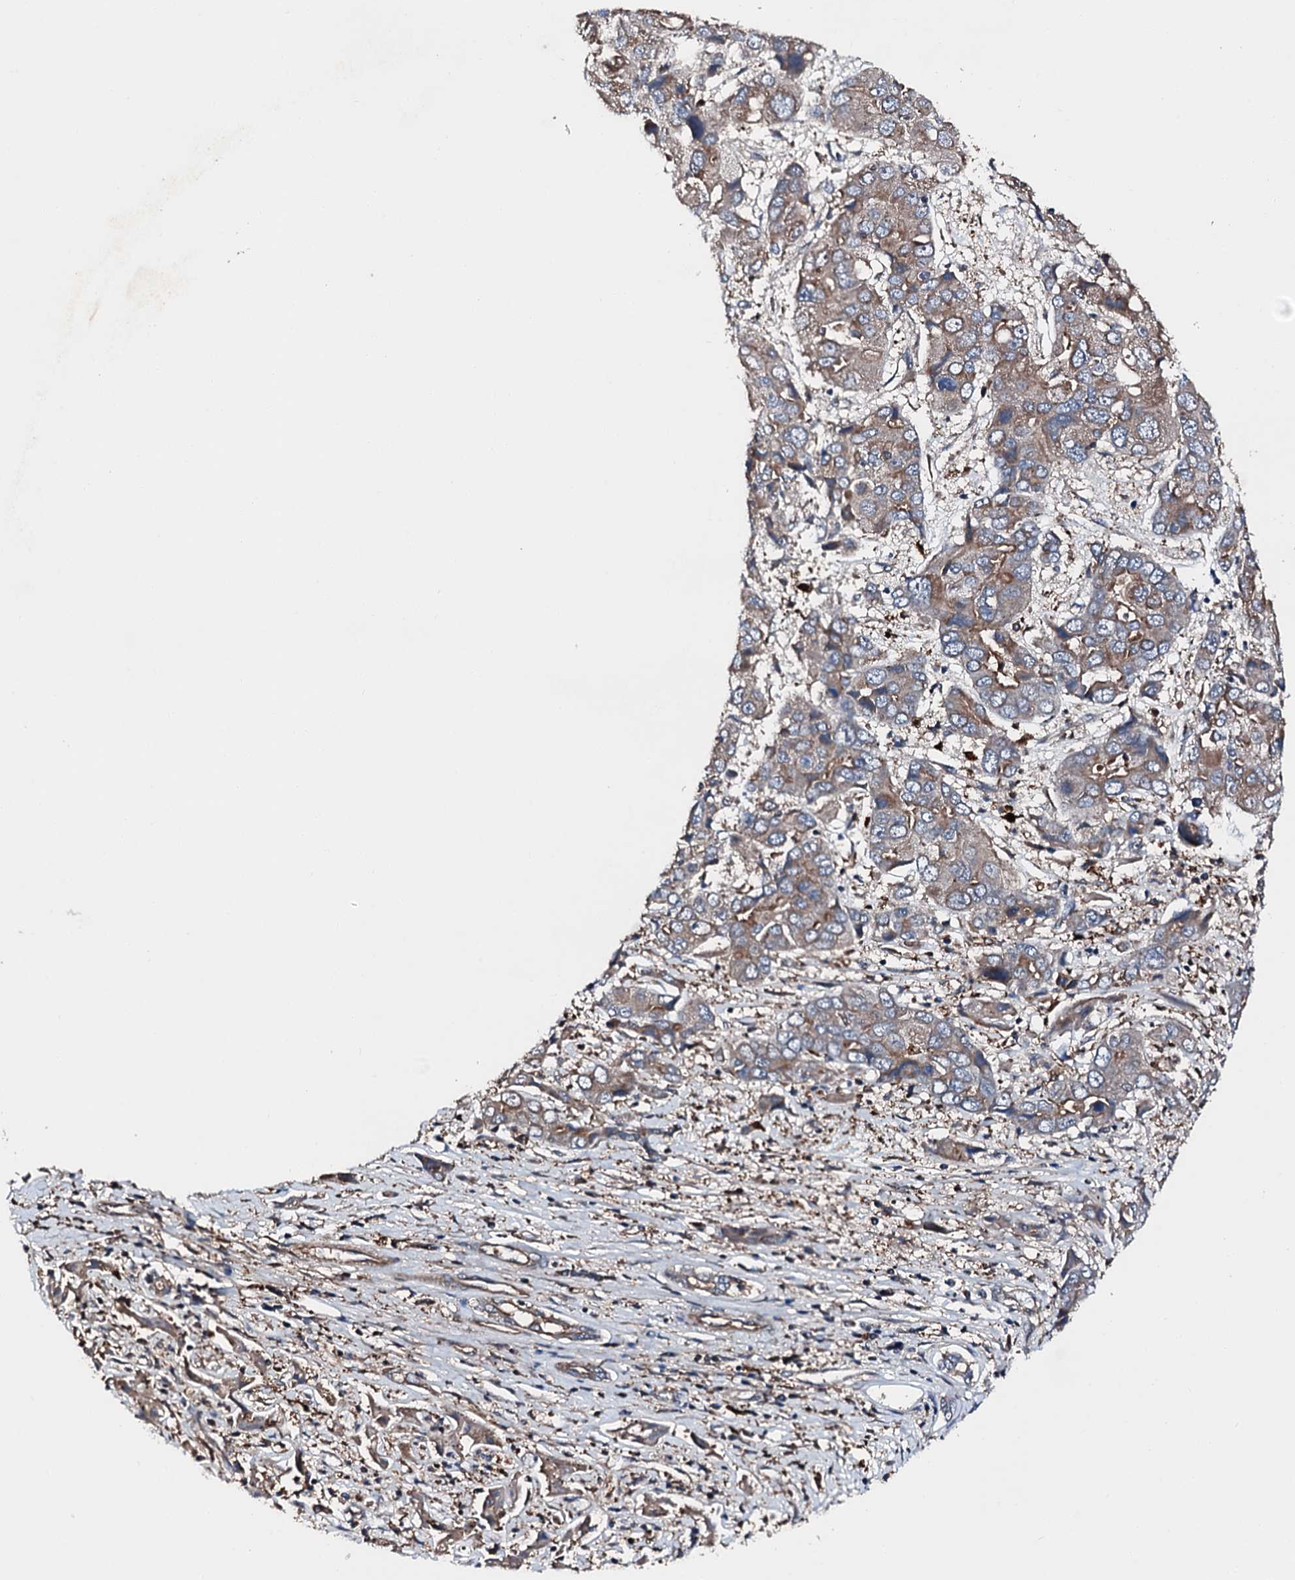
{"staining": {"intensity": "weak", "quantity": ">75%", "location": "cytoplasmic/membranous"}, "tissue": "liver cancer", "cell_type": "Tumor cells", "image_type": "cancer", "snomed": [{"axis": "morphology", "description": "Cholangiocarcinoma"}, {"axis": "topography", "description": "Liver"}], "caption": "A histopathology image of human liver cholangiocarcinoma stained for a protein exhibits weak cytoplasmic/membranous brown staining in tumor cells.", "gene": "FGD4", "patient": {"sex": "male", "age": 67}}